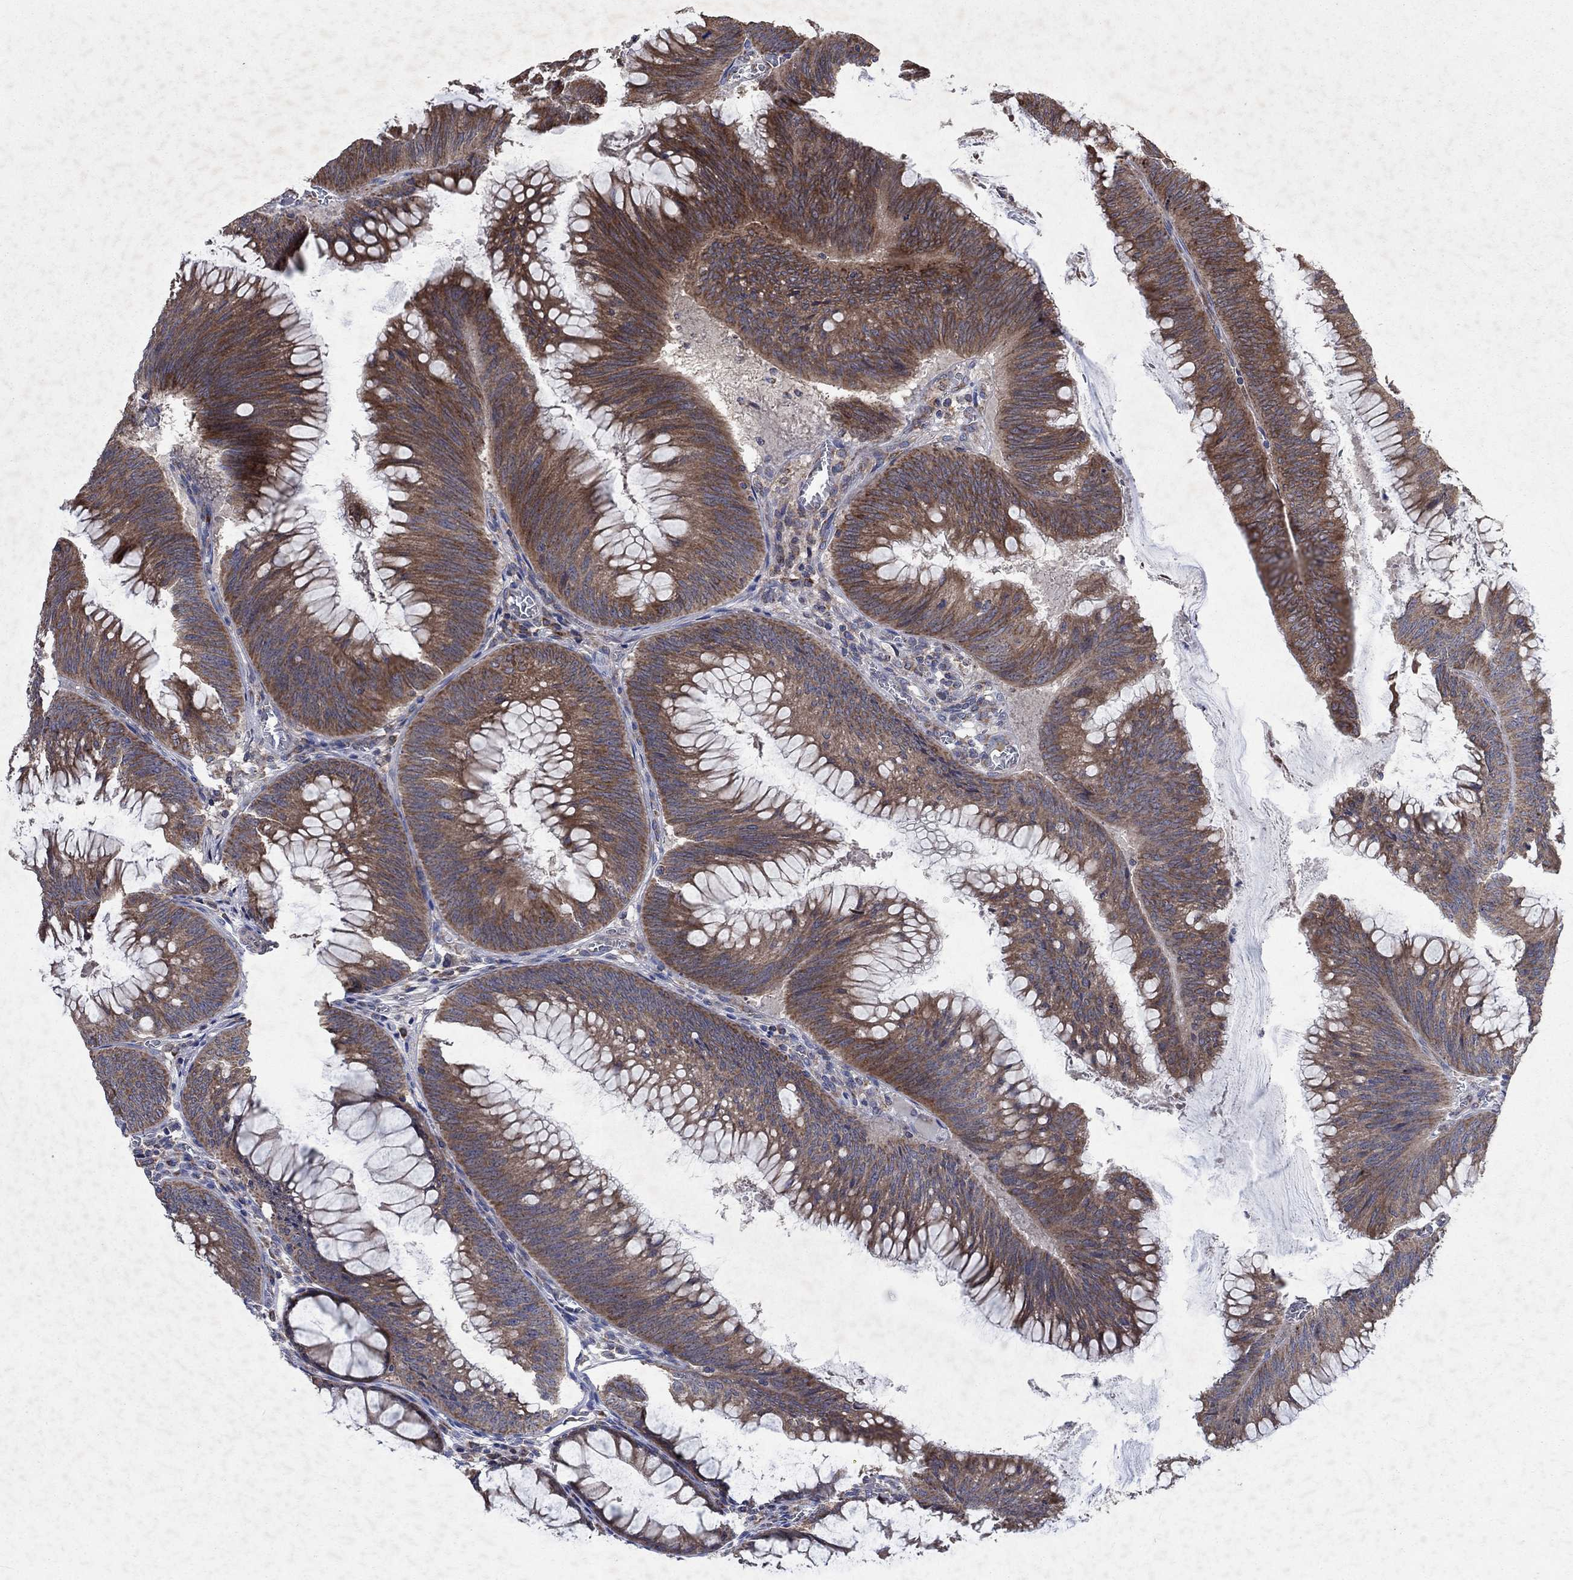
{"staining": {"intensity": "strong", "quantity": ">75%", "location": "cytoplasmic/membranous"}, "tissue": "colorectal cancer", "cell_type": "Tumor cells", "image_type": "cancer", "snomed": [{"axis": "morphology", "description": "Adenocarcinoma, NOS"}, {"axis": "topography", "description": "Rectum"}], "caption": "Adenocarcinoma (colorectal) stained with a brown dye displays strong cytoplasmic/membranous positive positivity in approximately >75% of tumor cells.", "gene": "NCEH1", "patient": {"sex": "female", "age": 72}}